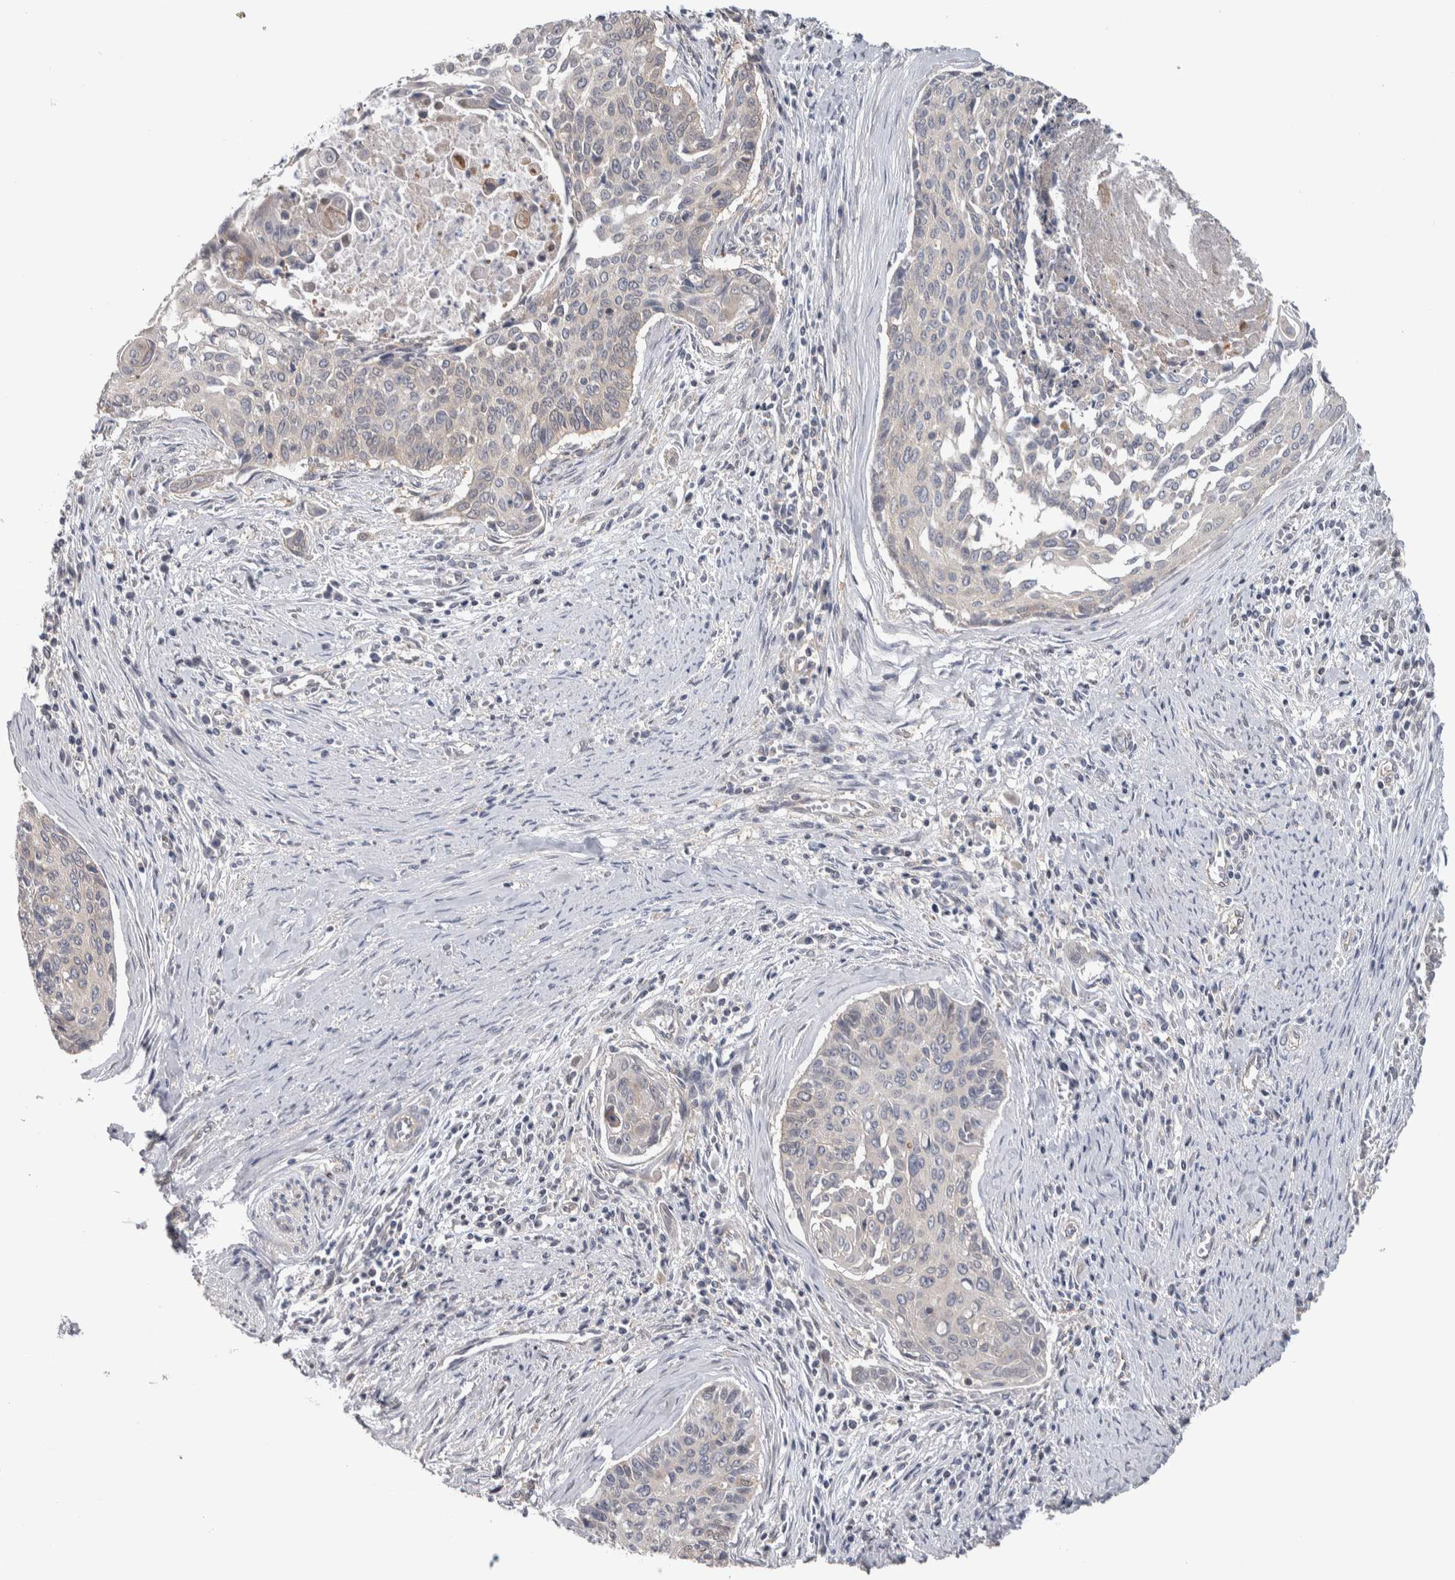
{"staining": {"intensity": "negative", "quantity": "none", "location": "none"}, "tissue": "cervical cancer", "cell_type": "Tumor cells", "image_type": "cancer", "snomed": [{"axis": "morphology", "description": "Squamous cell carcinoma, NOS"}, {"axis": "topography", "description": "Cervix"}], "caption": "Tumor cells are negative for brown protein staining in squamous cell carcinoma (cervical).", "gene": "TAX1BP1", "patient": {"sex": "female", "age": 55}}